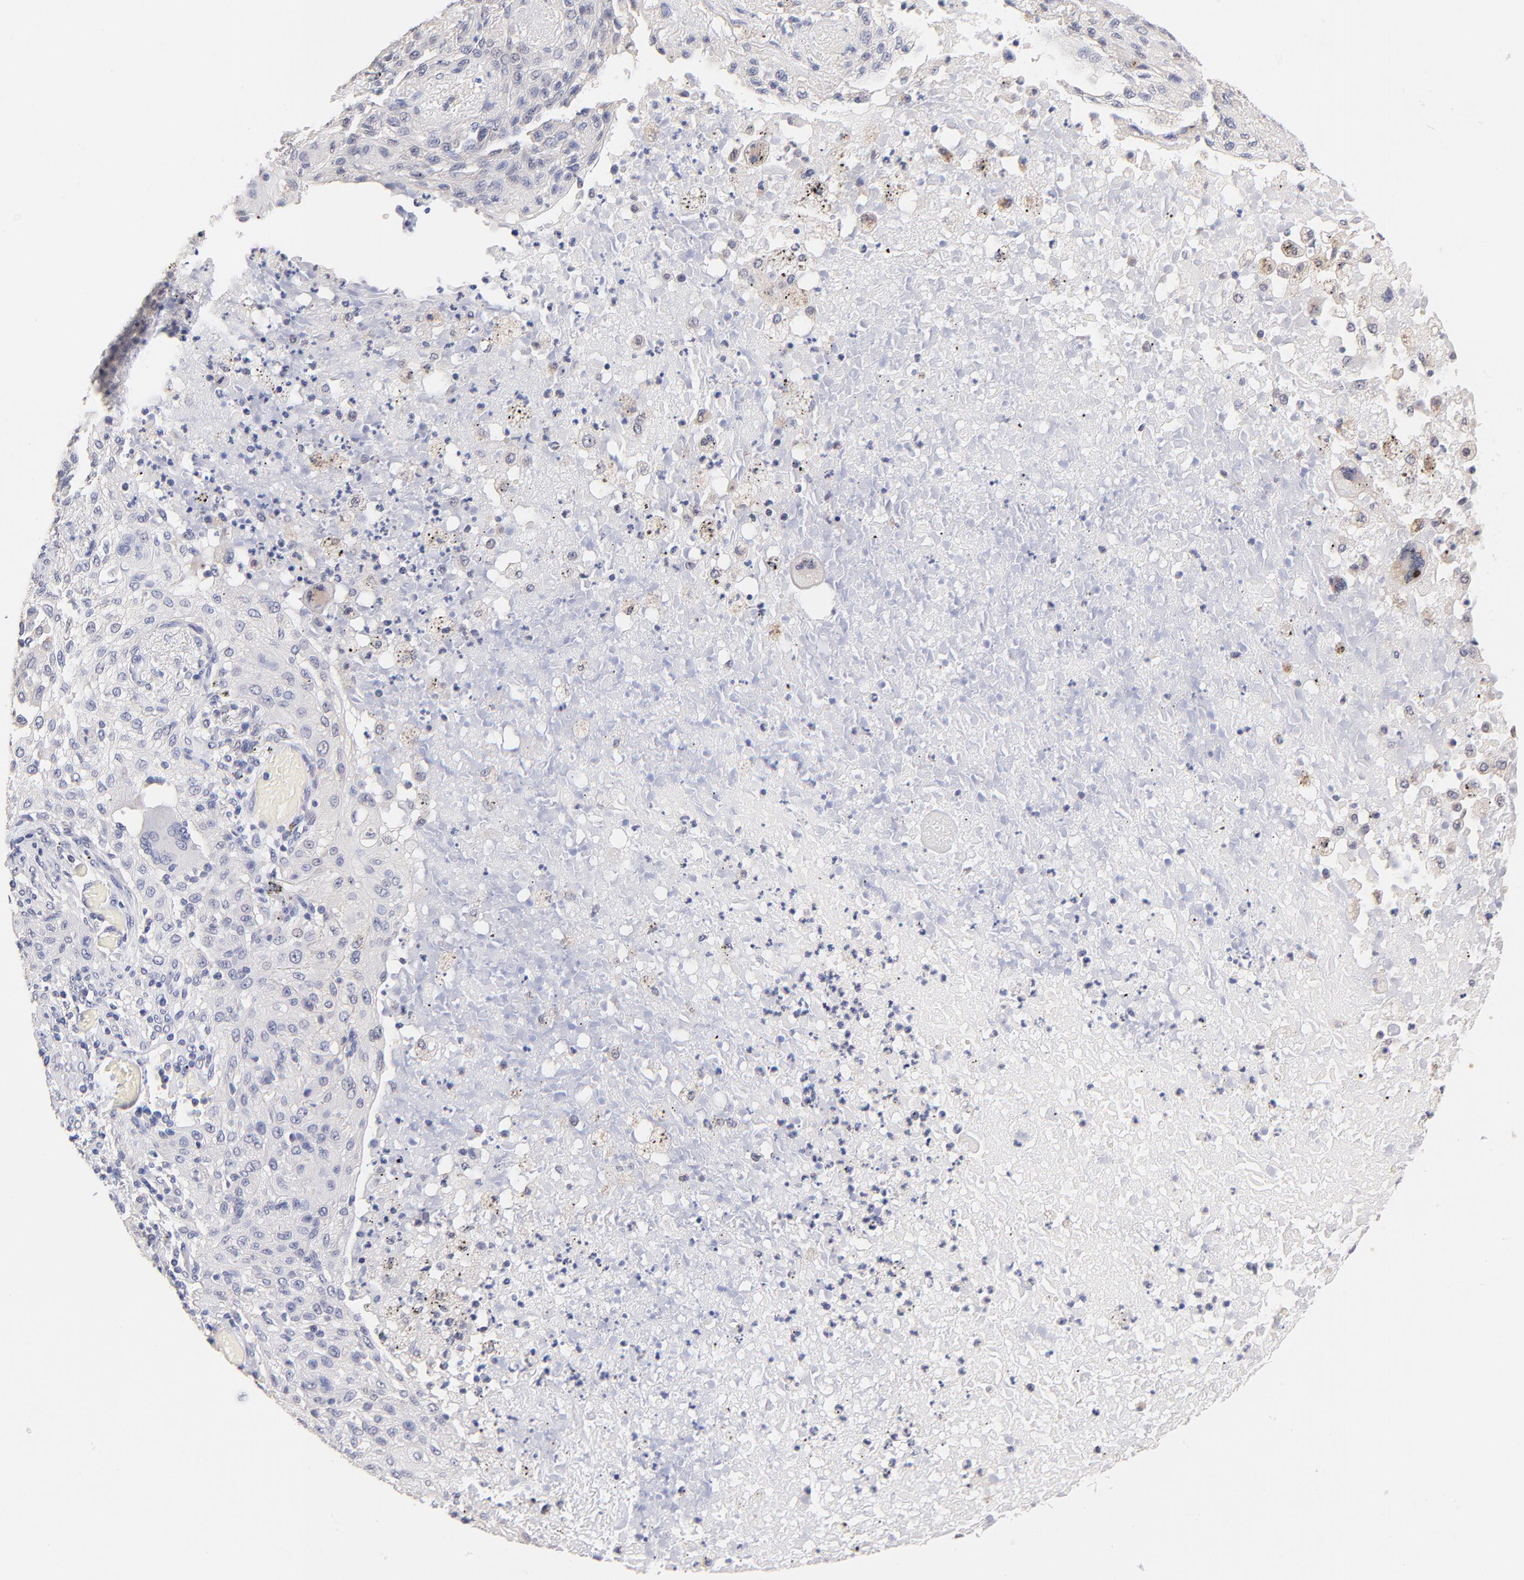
{"staining": {"intensity": "negative", "quantity": "none", "location": "none"}, "tissue": "lung cancer", "cell_type": "Tumor cells", "image_type": "cancer", "snomed": [{"axis": "morphology", "description": "Squamous cell carcinoma, NOS"}, {"axis": "topography", "description": "Lung"}], "caption": "High magnification brightfield microscopy of lung cancer stained with DAB (brown) and counterstained with hematoxylin (blue): tumor cells show no significant staining.", "gene": "RIBC2", "patient": {"sex": "female", "age": 47}}